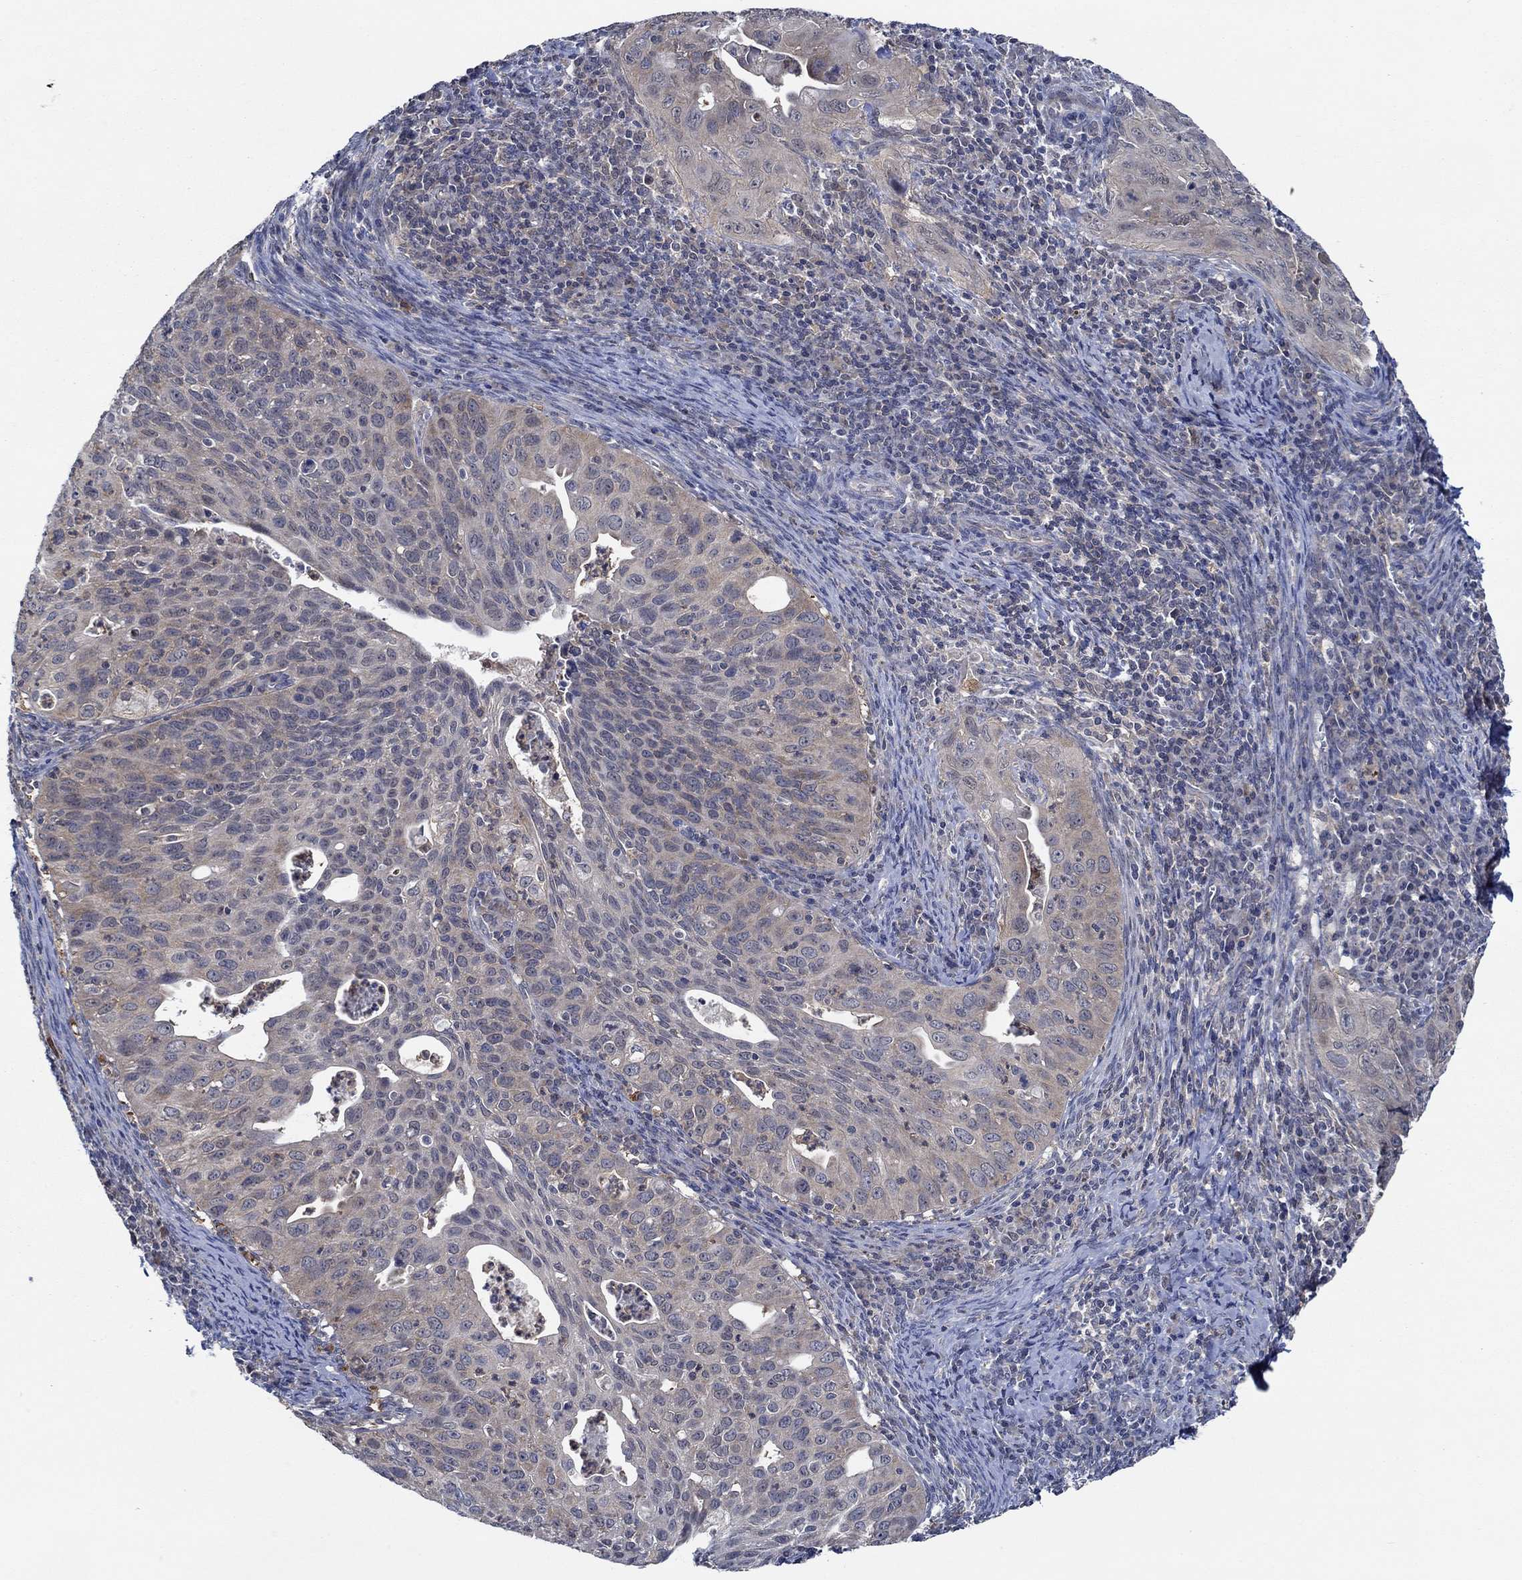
{"staining": {"intensity": "weak", "quantity": "25%-75%", "location": "cytoplasmic/membranous"}, "tissue": "cervical cancer", "cell_type": "Tumor cells", "image_type": "cancer", "snomed": [{"axis": "morphology", "description": "Squamous cell carcinoma, NOS"}, {"axis": "topography", "description": "Cervix"}], "caption": "The photomicrograph demonstrates staining of squamous cell carcinoma (cervical), revealing weak cytoplasmic/membranous protein expression (brown color) within tumor cells. (IHC, brightfield microscopy, high magnification).", "gene": "DACT1", "patient": {"sex": "female", "age": 26}}